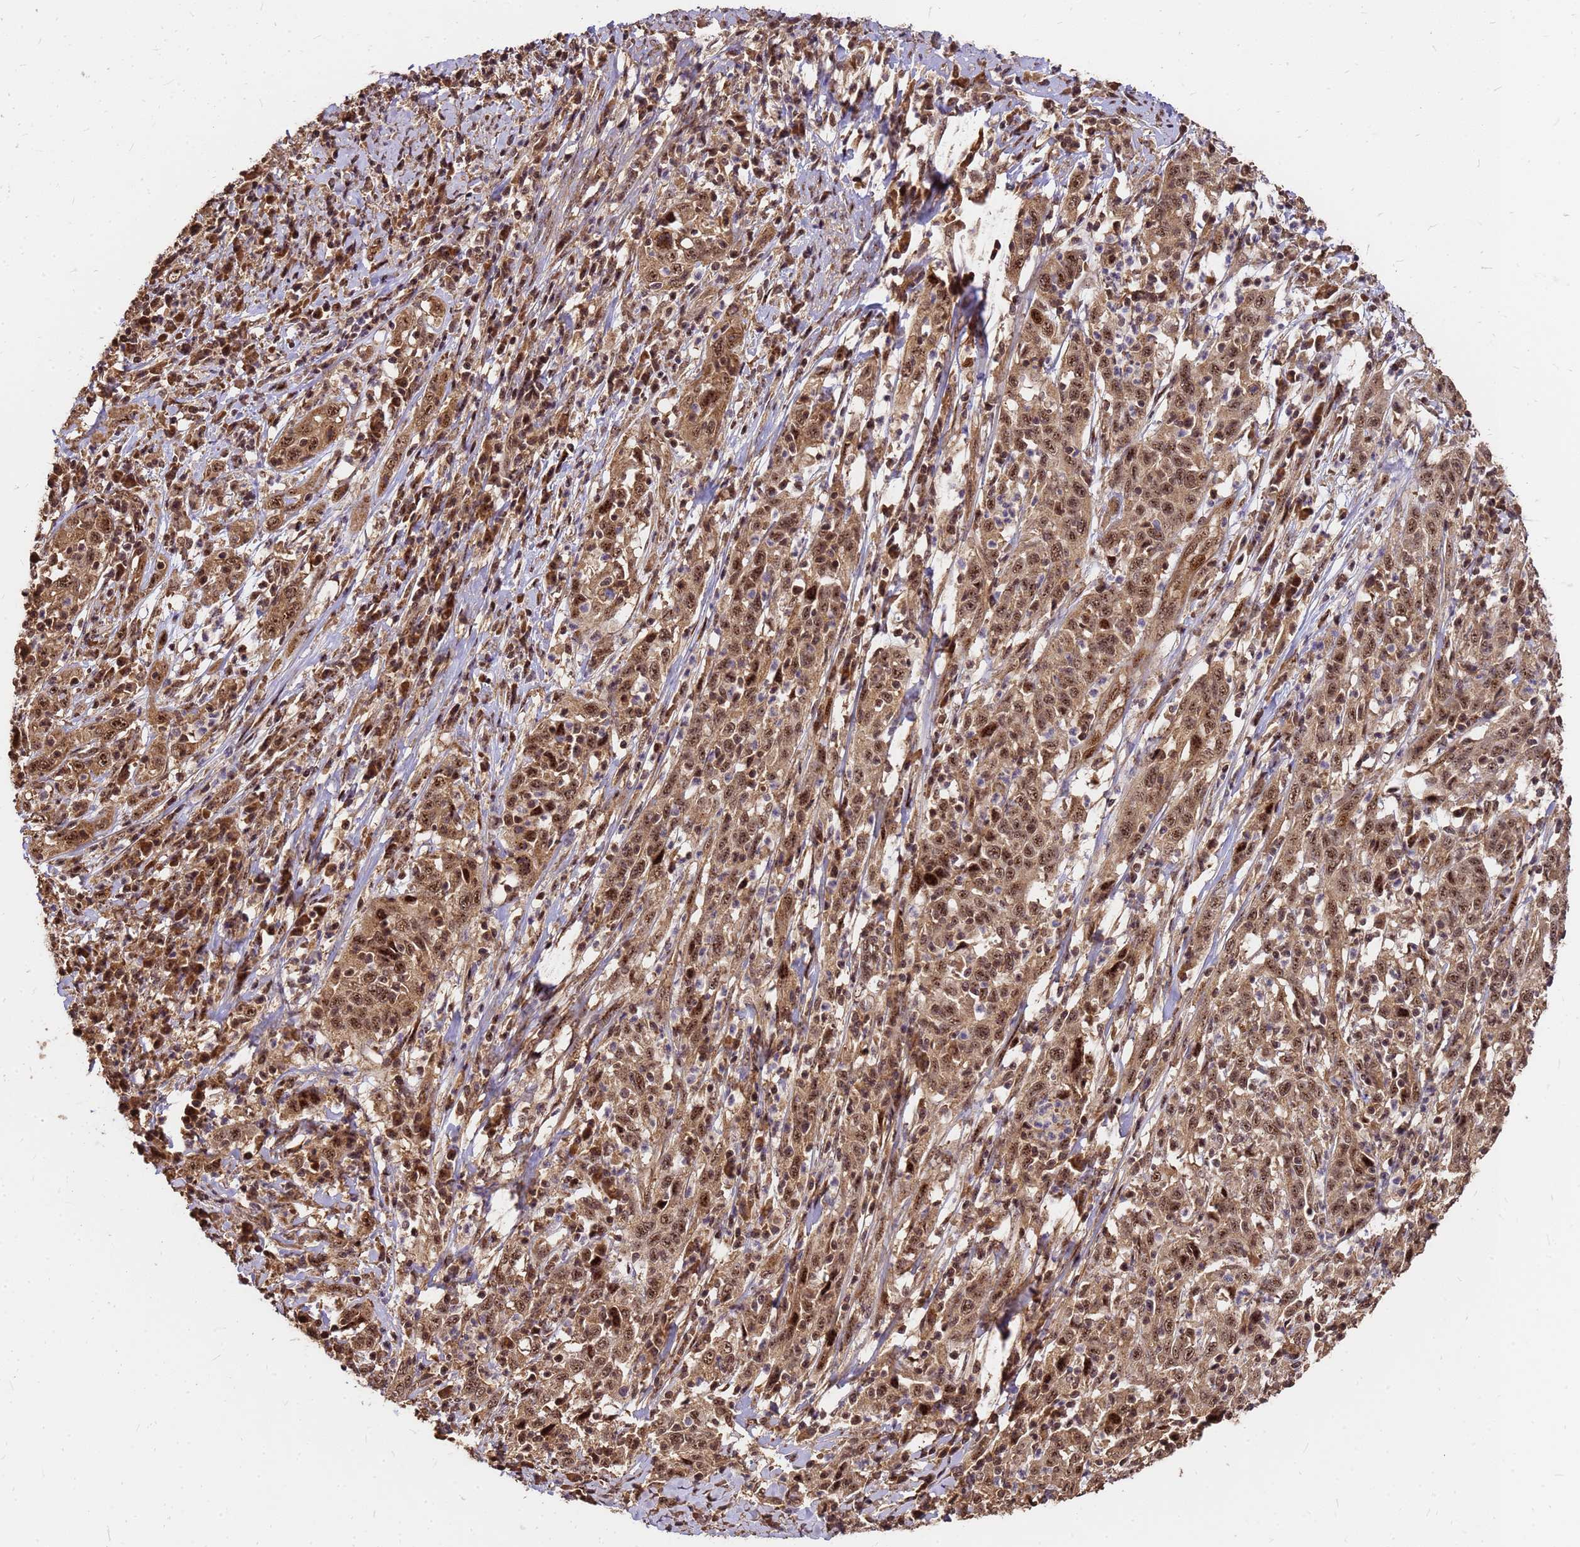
{"staining": {"intensity": "moderate", "quantity": ">75%", "location": "cytoplasmic/membranous,nuclear"}, "tissue": "cervical cancer", "cell_type": "Tumor cells", "image_type": "cancer", "snomed": [{"axis": "morphology", "description": "Squamous cell carcinoma, NOS"}, {"axis": "topography", "description": "Cervix"}], "caption": "The histopathology image demonstrates immunohistochemical staining of cervical cancer (squamous cell carcinoma). There is moderate cytoplasmic/membranous and nuclear staining is appreciated in approximately >75% of tumor cells.", "gene": "GPATCH8", "patient": {"sex": "female", "age": 46}}